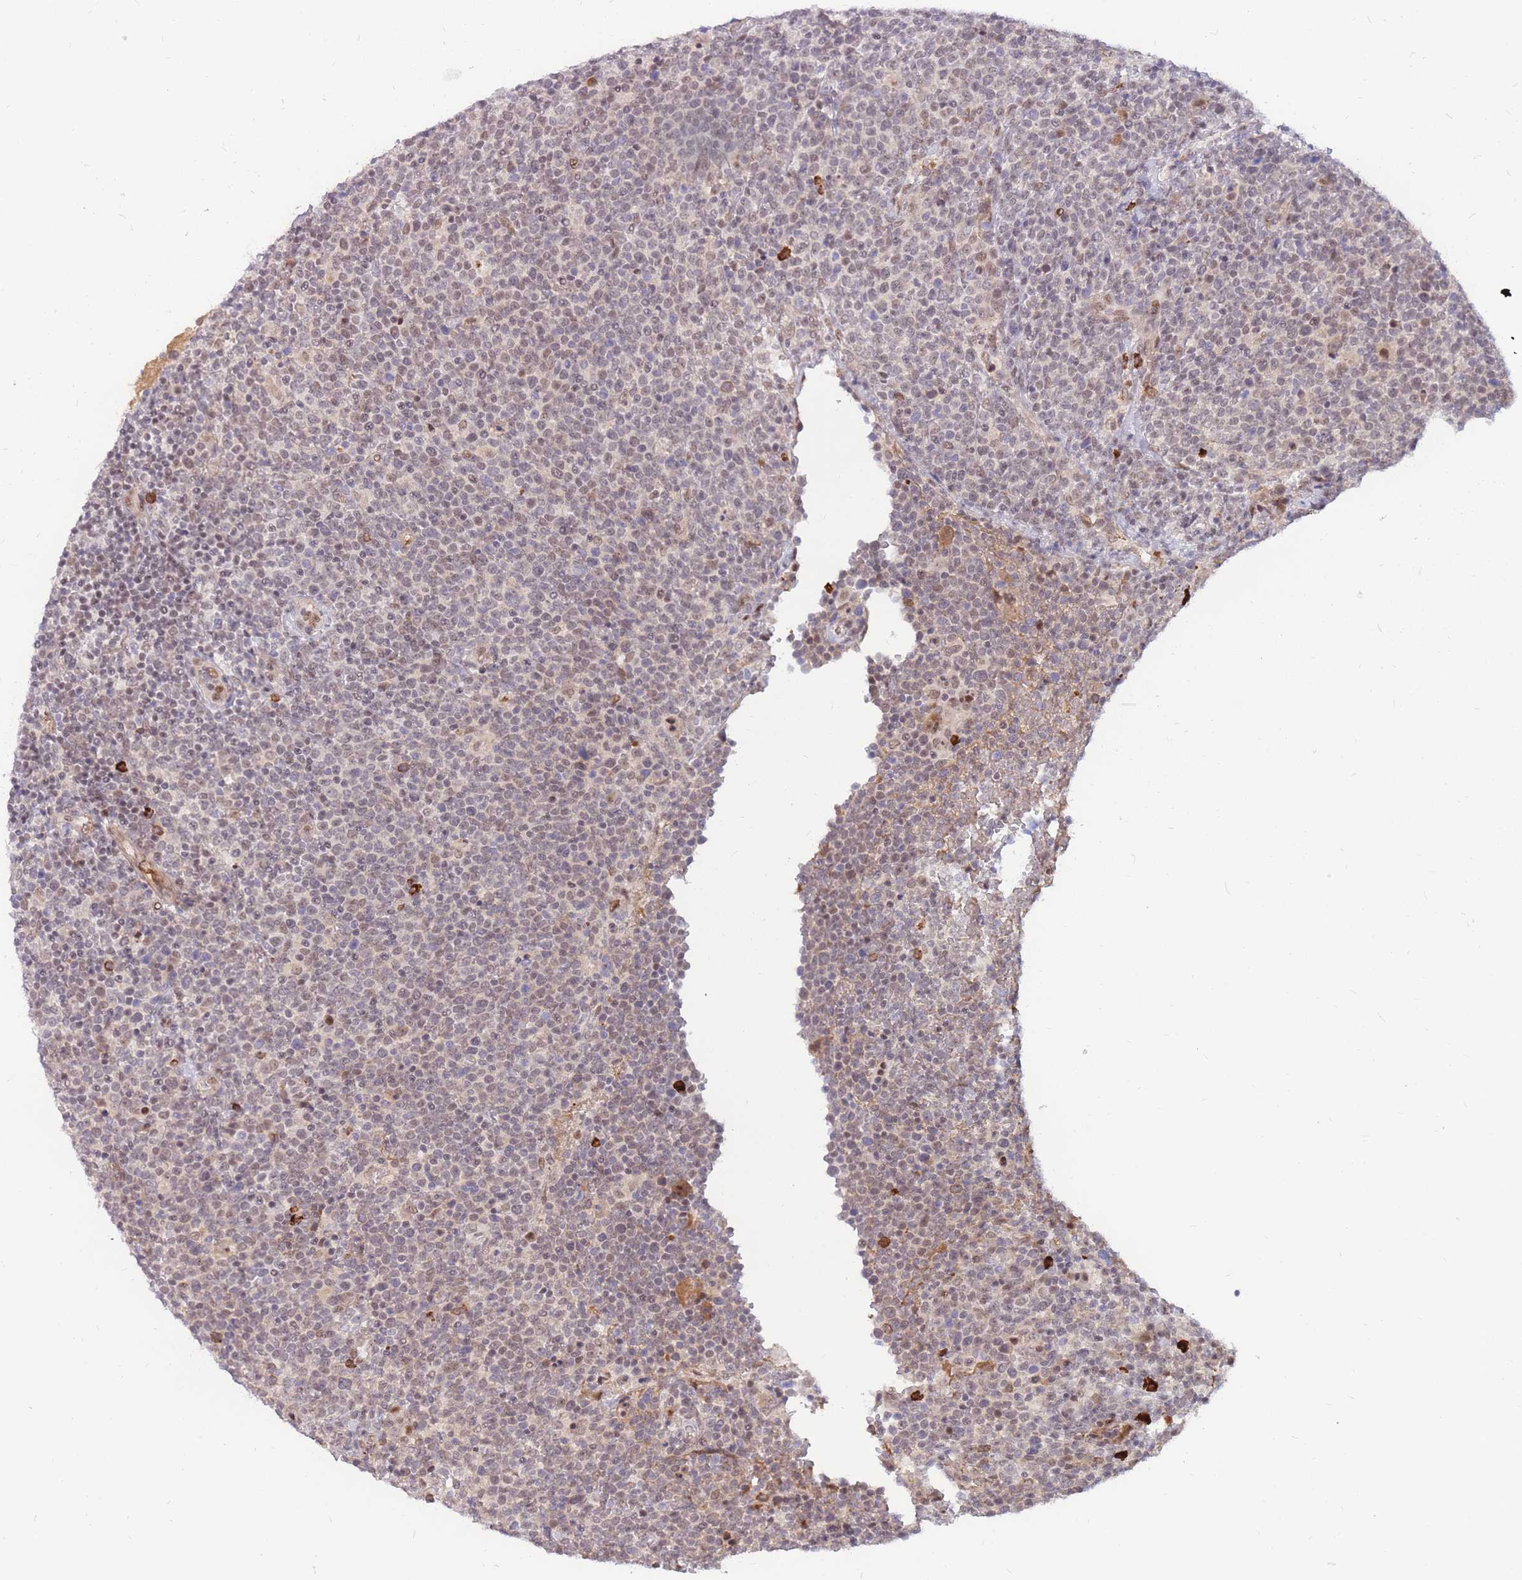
{"staining": {"intensity": "weak", "quantity": "25%-75%", "location": "nuclear"}, "tissue": "lymphoma", "cell_type": "Tumor cells", "image_type": "cancer", "snomed": [{"axis": "morphology", "description": "Malignant lymphoma, non-Hodgkin's type, High grade"}, {"axis": "topography", "description": "Lymph node"}], "caption": "This histopathology image reveals lymphoma stained with immunohistochemistry (IHC) to label a protein in brown. The nuclear of tumor cells show weak positivity for the protein. Nuclei are counter-stained blue.", "gene": "ERICH6B", "patient": {"sex": "male", "age": 61}}